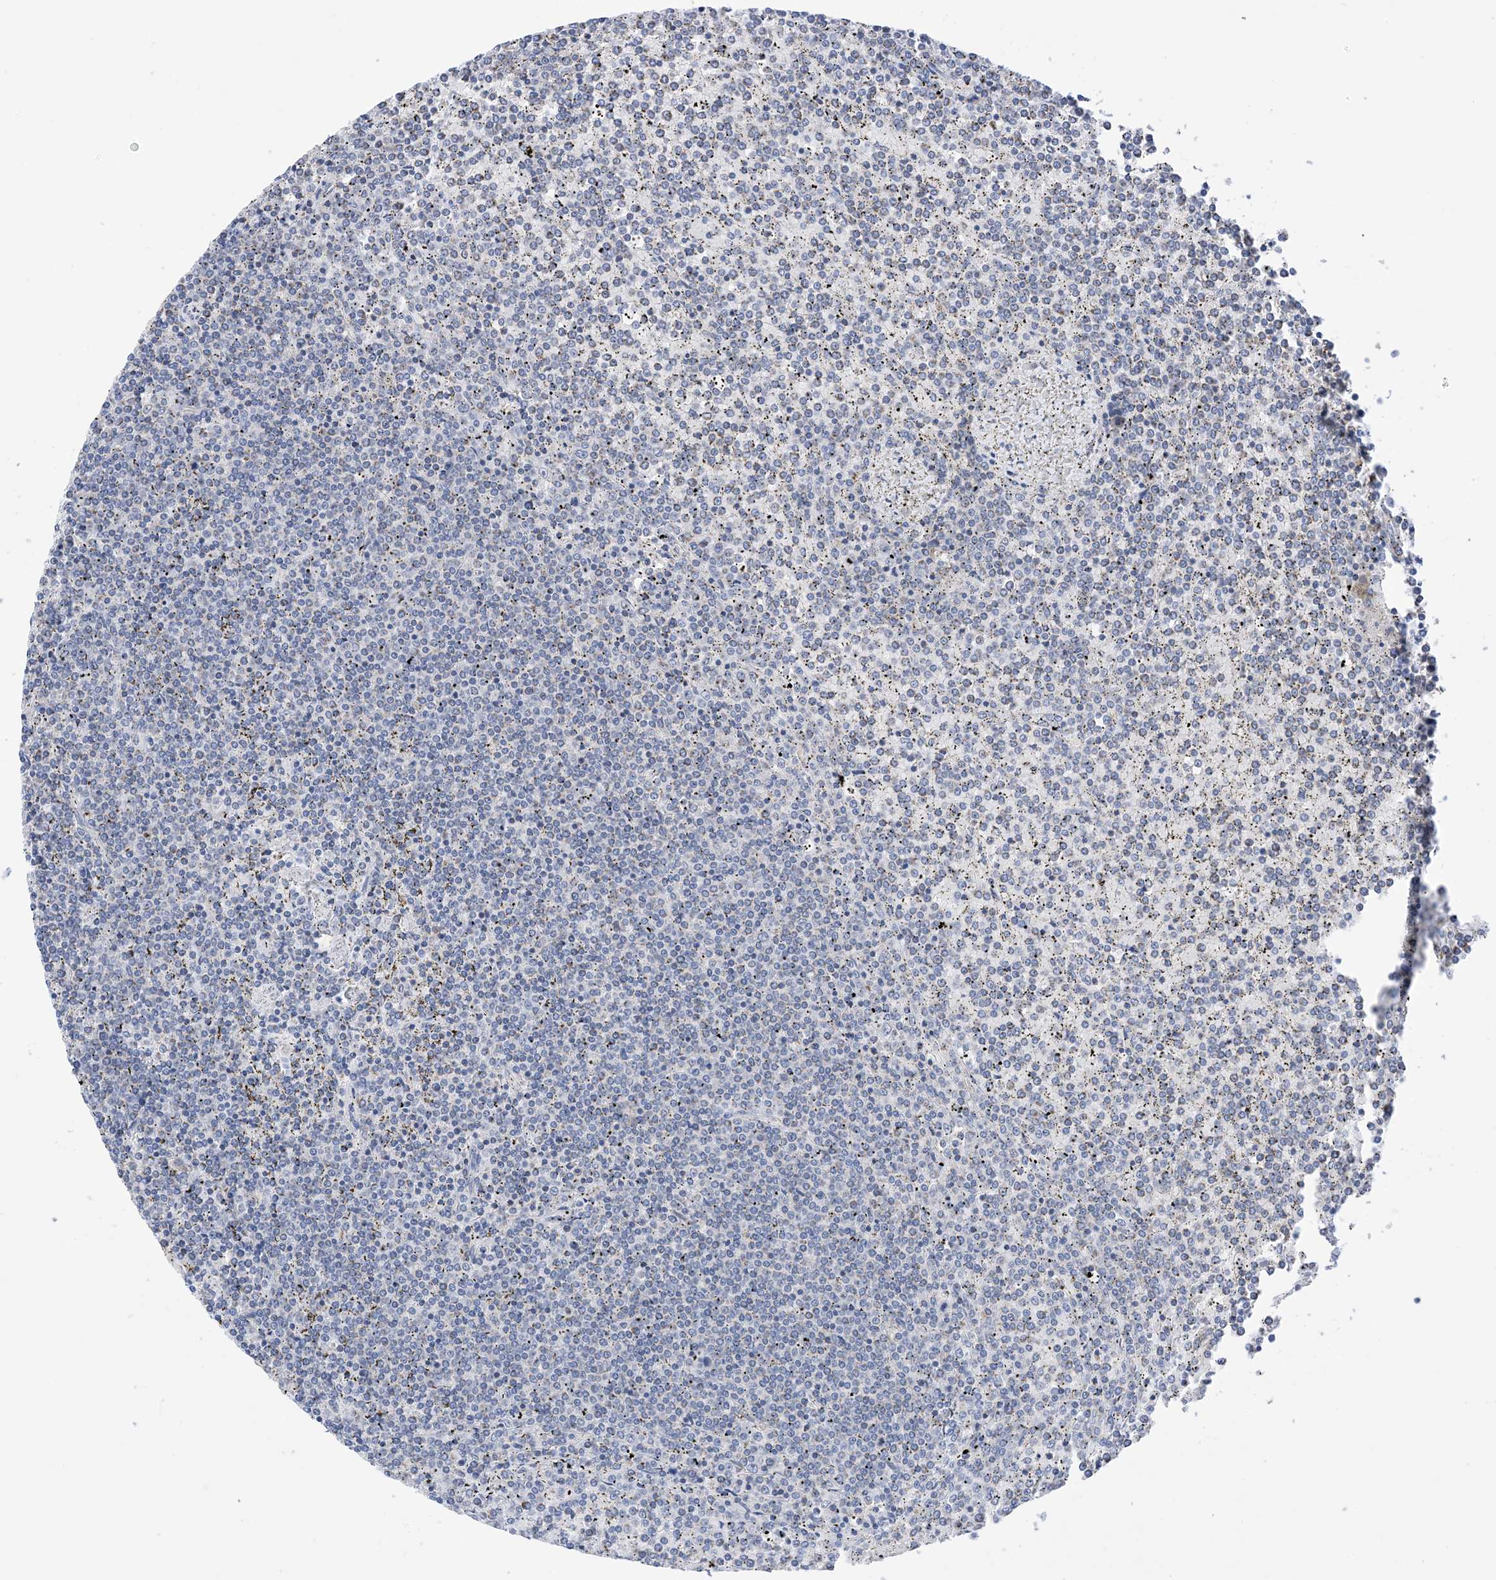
{"staining": {"intensity": "negative", "quantity": "none", "location": "none"}, "tissue": "lymphoma", "cell_type": "Tumor cells", "image_type": "cancer", "snomed": [{"axis": "morphology", "description": "Malignant lymphoma, non-Hodgkin's type, Low grade"}, {"axis": "topography", "description": "Spleen"}], "caption": "A micrograph of human lymphoma is negative for staining in tumor cells.", "gene": "PLK4", "patient": {"sex": "female", "age": 19}}